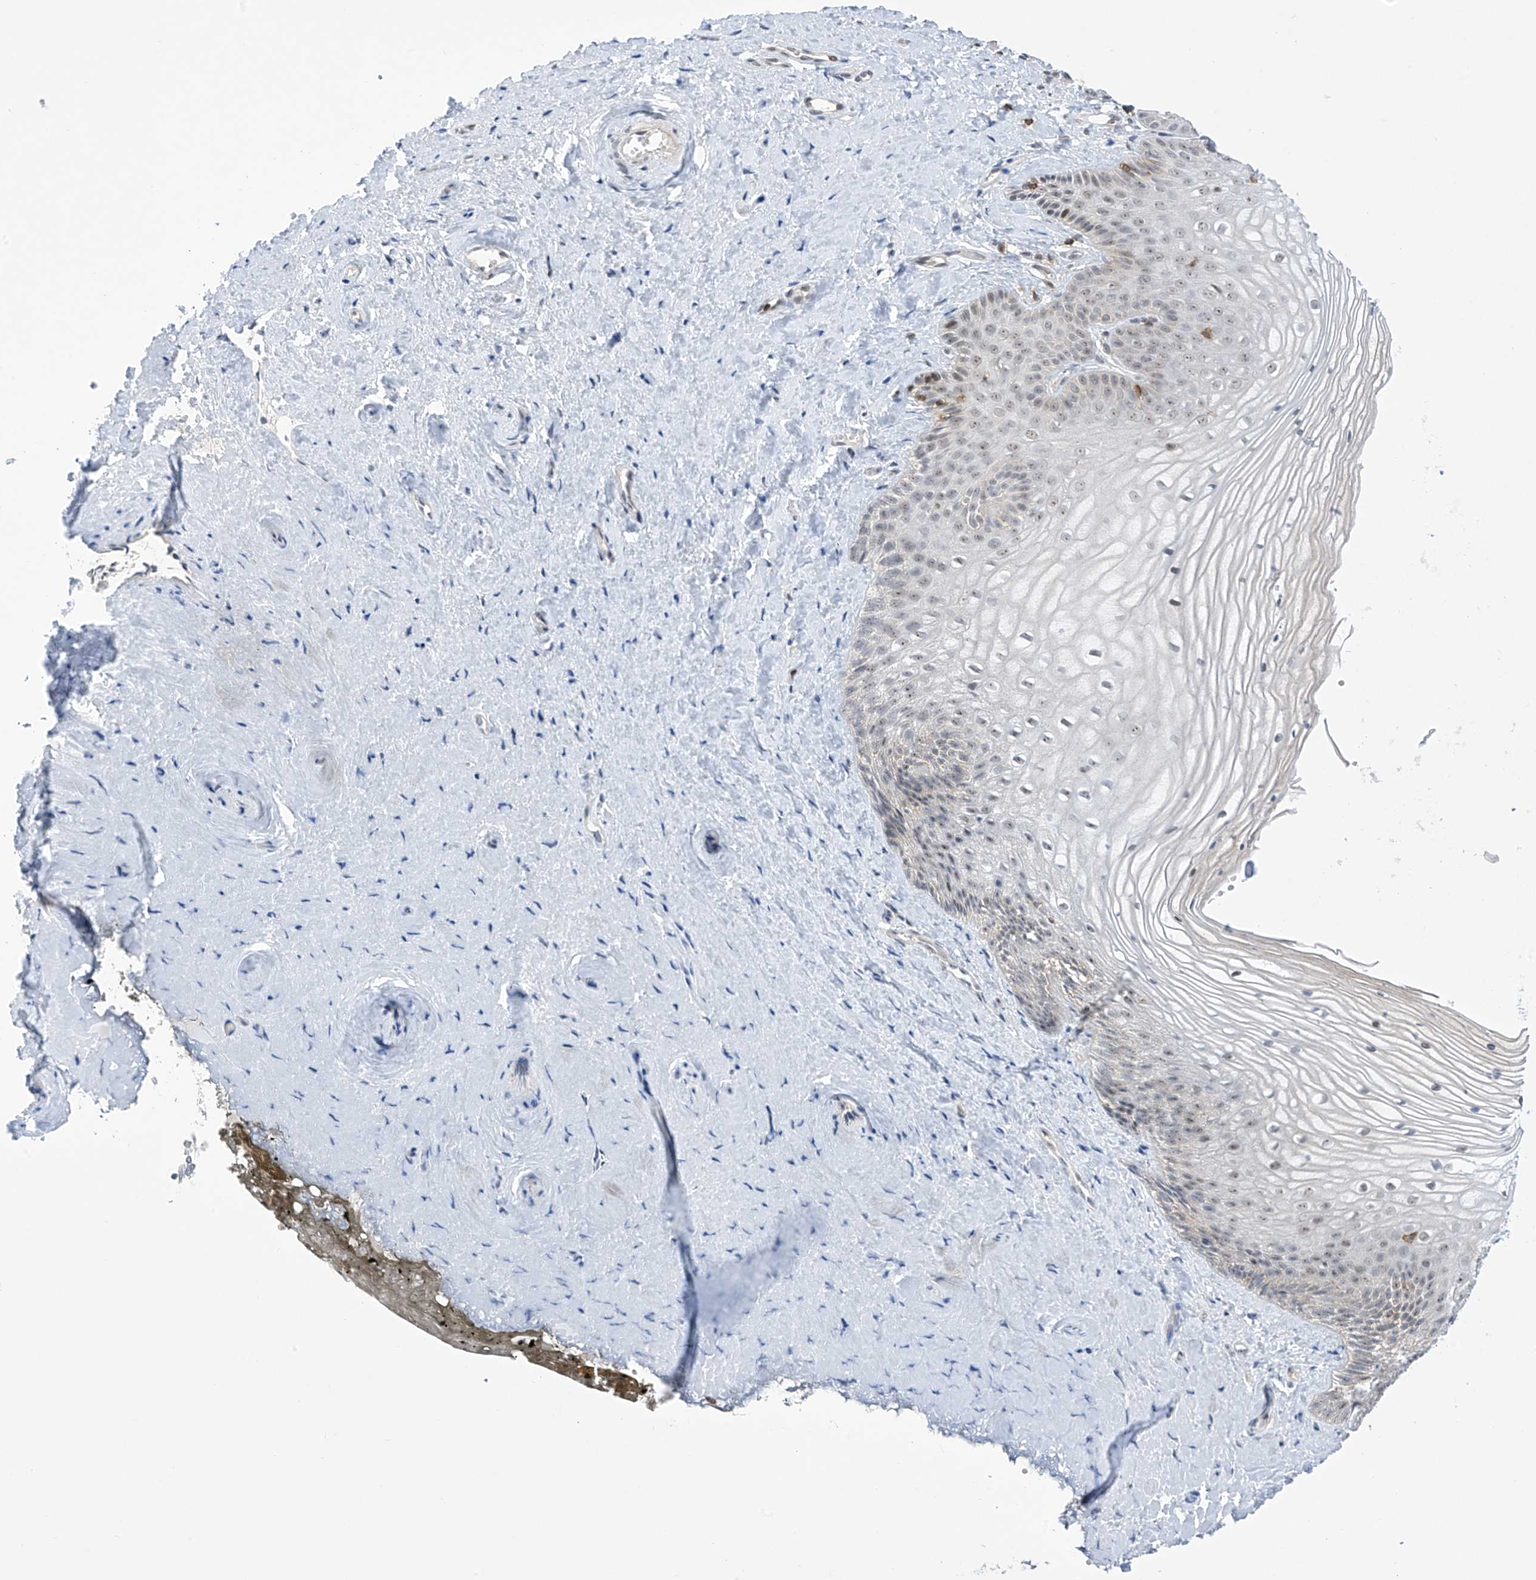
{"staining": {"intensity": "moderate", "quantity": "<25%", "location": "cytoplasmic/membranous,nuclear"}, "tissue": "vagina", "cell_type": "Squamous epithelial cells", "image_type": "normal", "snomed": [{"axis": "morphology", "description": "Normal tissue, NOS"}, {"axis": "topography", "description": "Vagina"}, {"axis": "topography", "description": "Cervix"}], "caption": "Protein positivity by immunohistochemistry (IHC) demonstrates moderate cytoplasmic/membranous,nuclear positivity in approximately <25% of squamous epithelial cells in unremarkable vagina. (DAB (3,3'-diaminobenzidine) IHC, brown staining for protein, blue staining for nuclei).", "gene": "MSL3", "patient": {"sex": "female", "age": 40}}